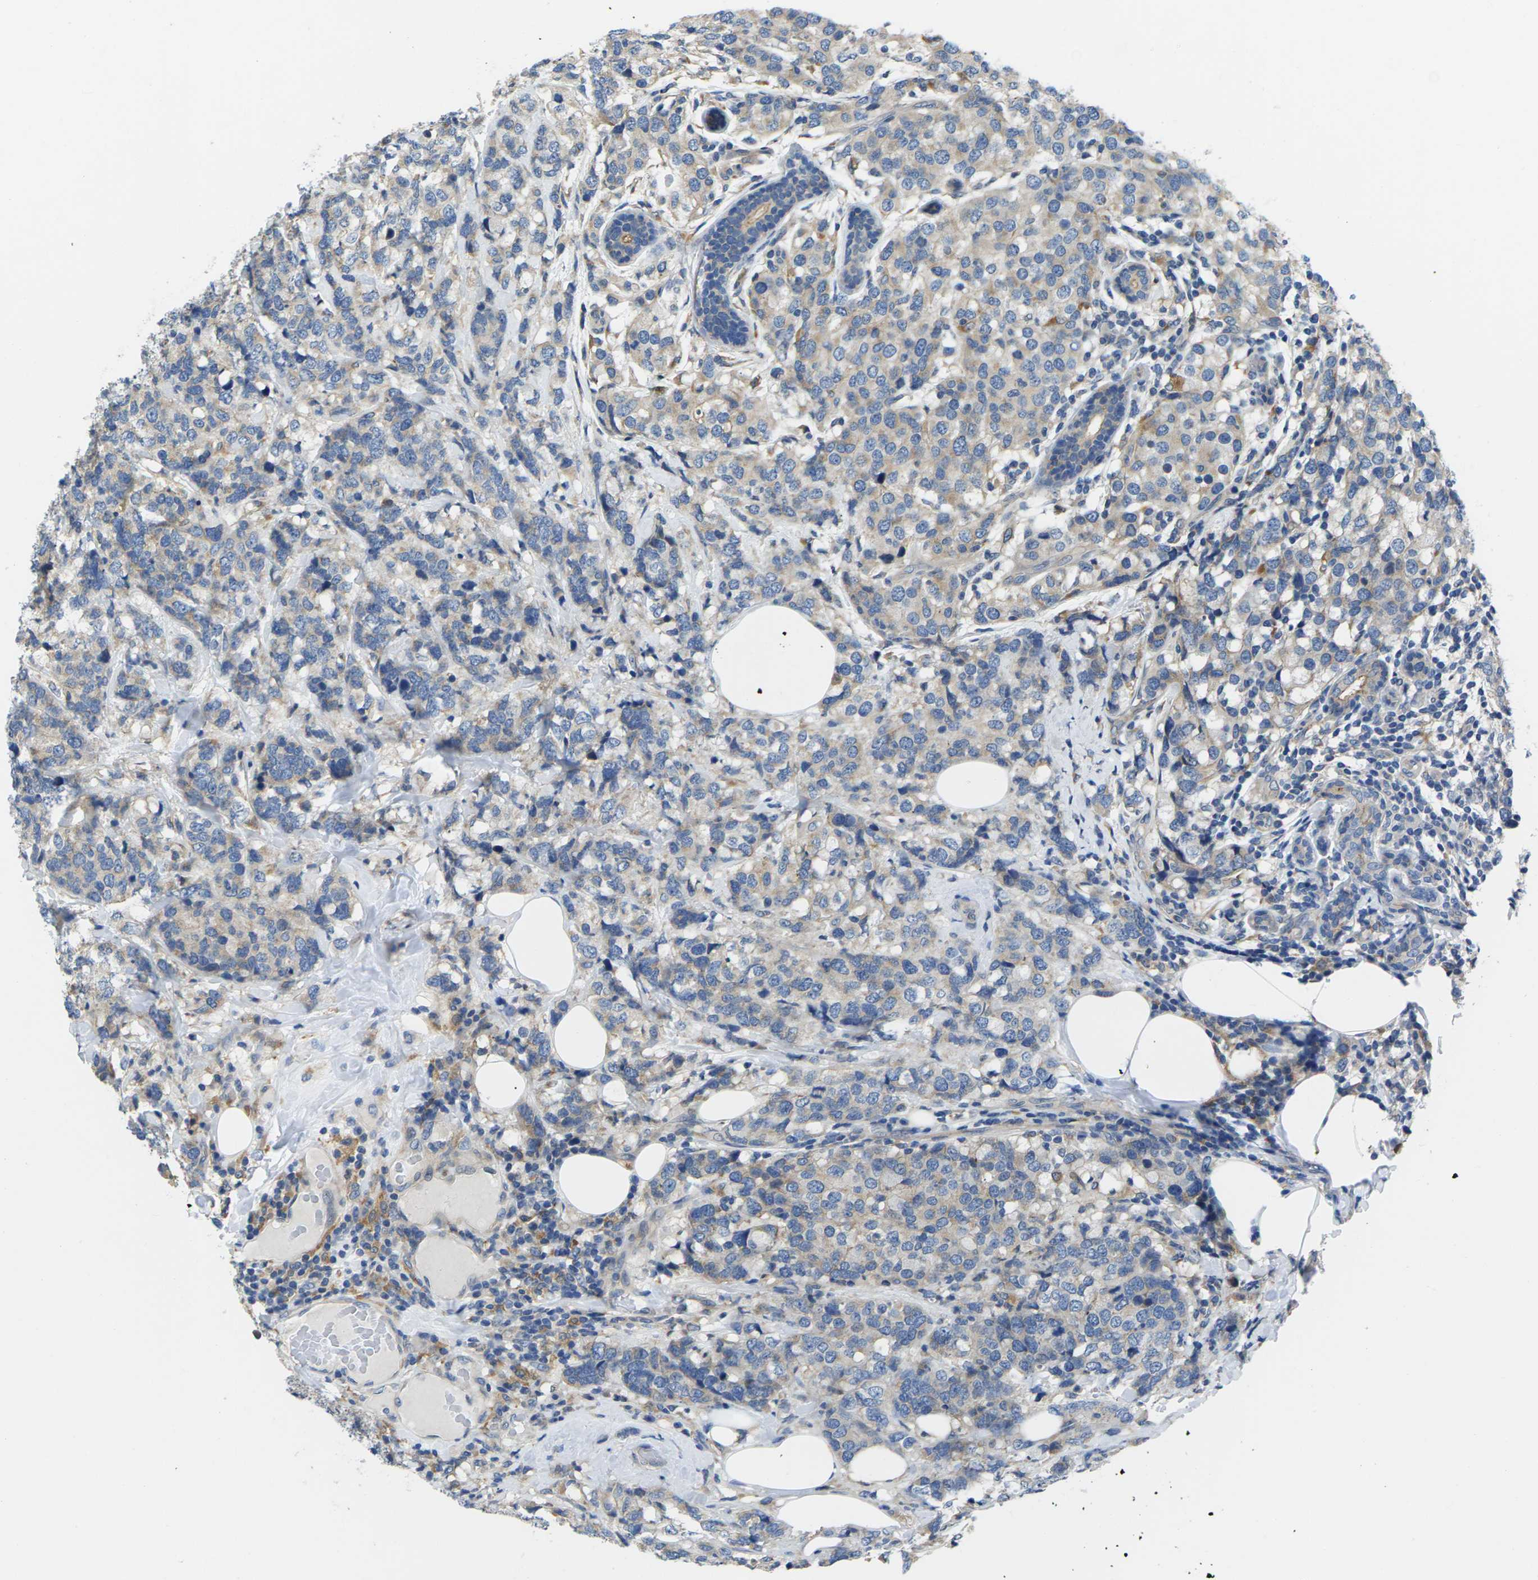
{"staining": {"intensity": "weak", "quantity": ">75%", "location": "cytoplasmic/membranous"}, "tissue": "breast cancer", "cell_type": "Tumor cells", "image_type": "cancer", "snomed": [{"axis": "morphology", "description": "Lobular carcinoma"}, {"axis": "topography", "description": "Breast"}], "caption": "About >75% of tumor cells in human breast cancer (lobular carcinoma) show weak cytoplasmic/membranous protein expression as visualized by brown immunohistochemical staining.", "gene": "SCNN1A", "patient": {"sex": "female", "age": 59}}